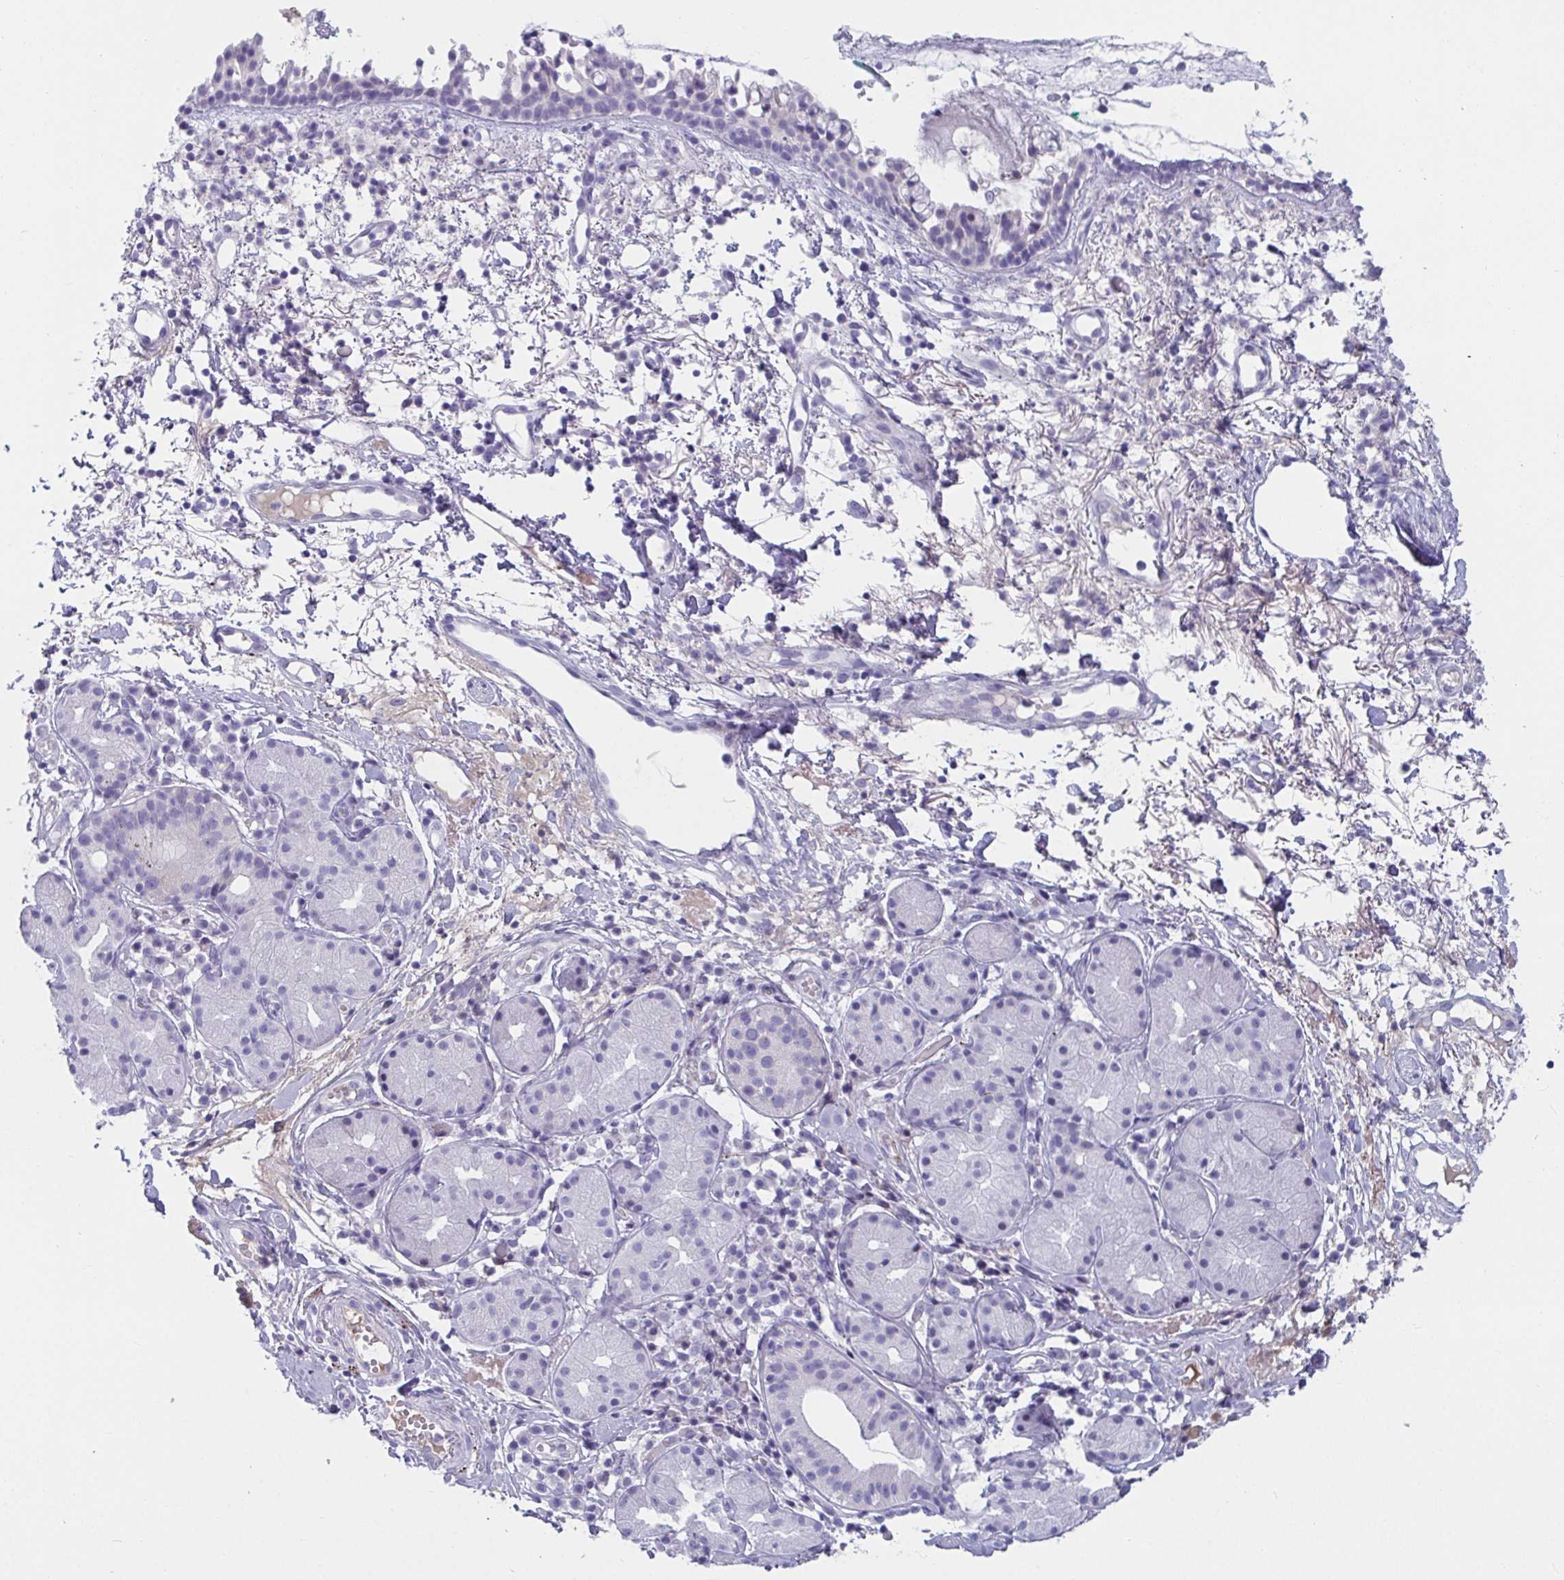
{"staining": {"intensity": "negative", "quantity": "none", "location": "none"}, "tissue": "nasopharynx", "cell_type": "Respiratory epithelial cells", "image_type": "normal", "snomed": [{"axis": "morphology", "description": "Normal tissue, NOS"}, {"axis": "morphology", "description": "Basal cell carcinoma"}, {"axis": "topography", "description": "Cartilage tissue"}, {"axis": "topography", "description": "Nasopharynx"}, {"axis": "topography", "description": "Oral tissue"}], "caption": "DAB (3,3'-diaminobenzidine) immunohistochemical staining of benign nasopharynx demonstrates no significant staining in respiratory epithelial cells.", "gene": "NPY", "patient": {"sex": "female", "age": 77}}